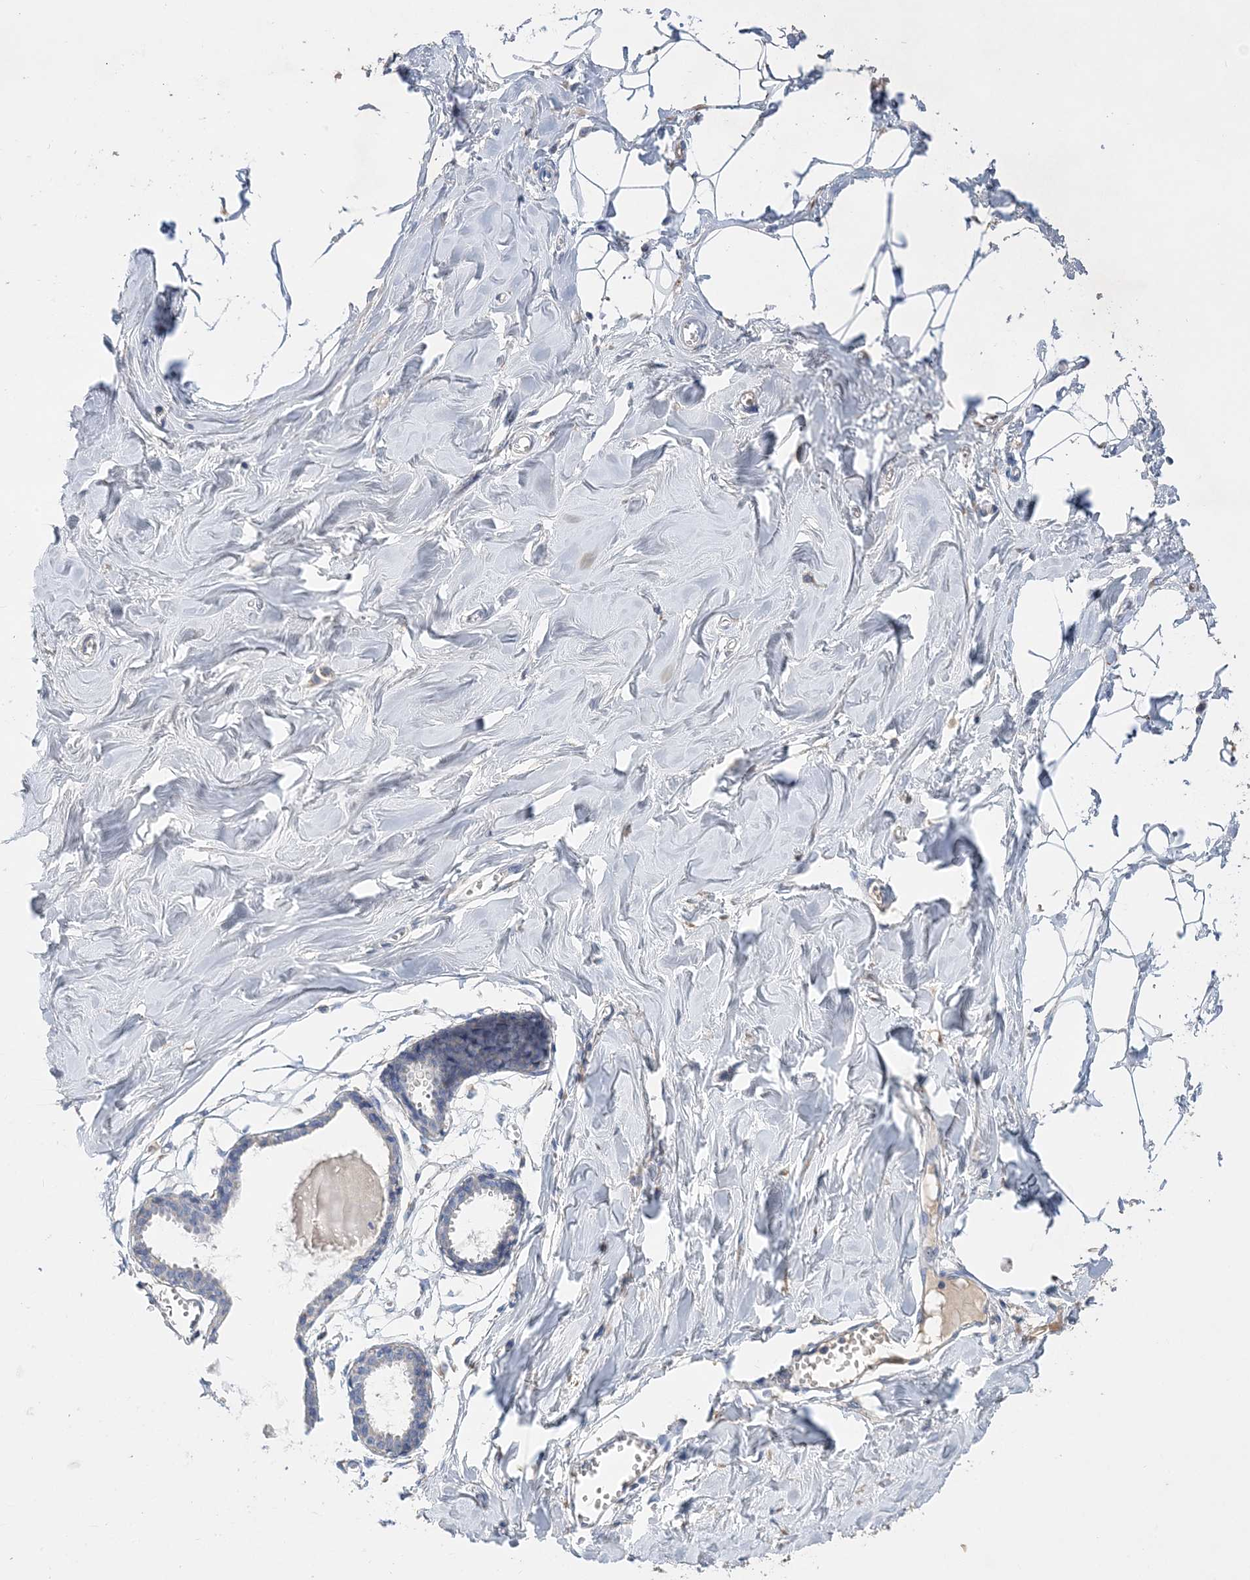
{"staining": {"intensity": "negative", "quantity": "none", "location": "none"}, "tissue": "breast", "cell_type": "Adipocytes", "image_type": "normal", "snomed": [{"axis": "morphology", "description": "Normal tissue, NOS"}, {"axis": "topography", "description": "Breast"}], "caption": "Immunohistochemistry histopathology image of unremarkable breast: breast stained with DAB reveals no significant protein positivity in adipocytes. (DAB IHC with hematoxylin counter stain).", "gene": "GRINA", "patient": {"sex": "female", "age": 27}}